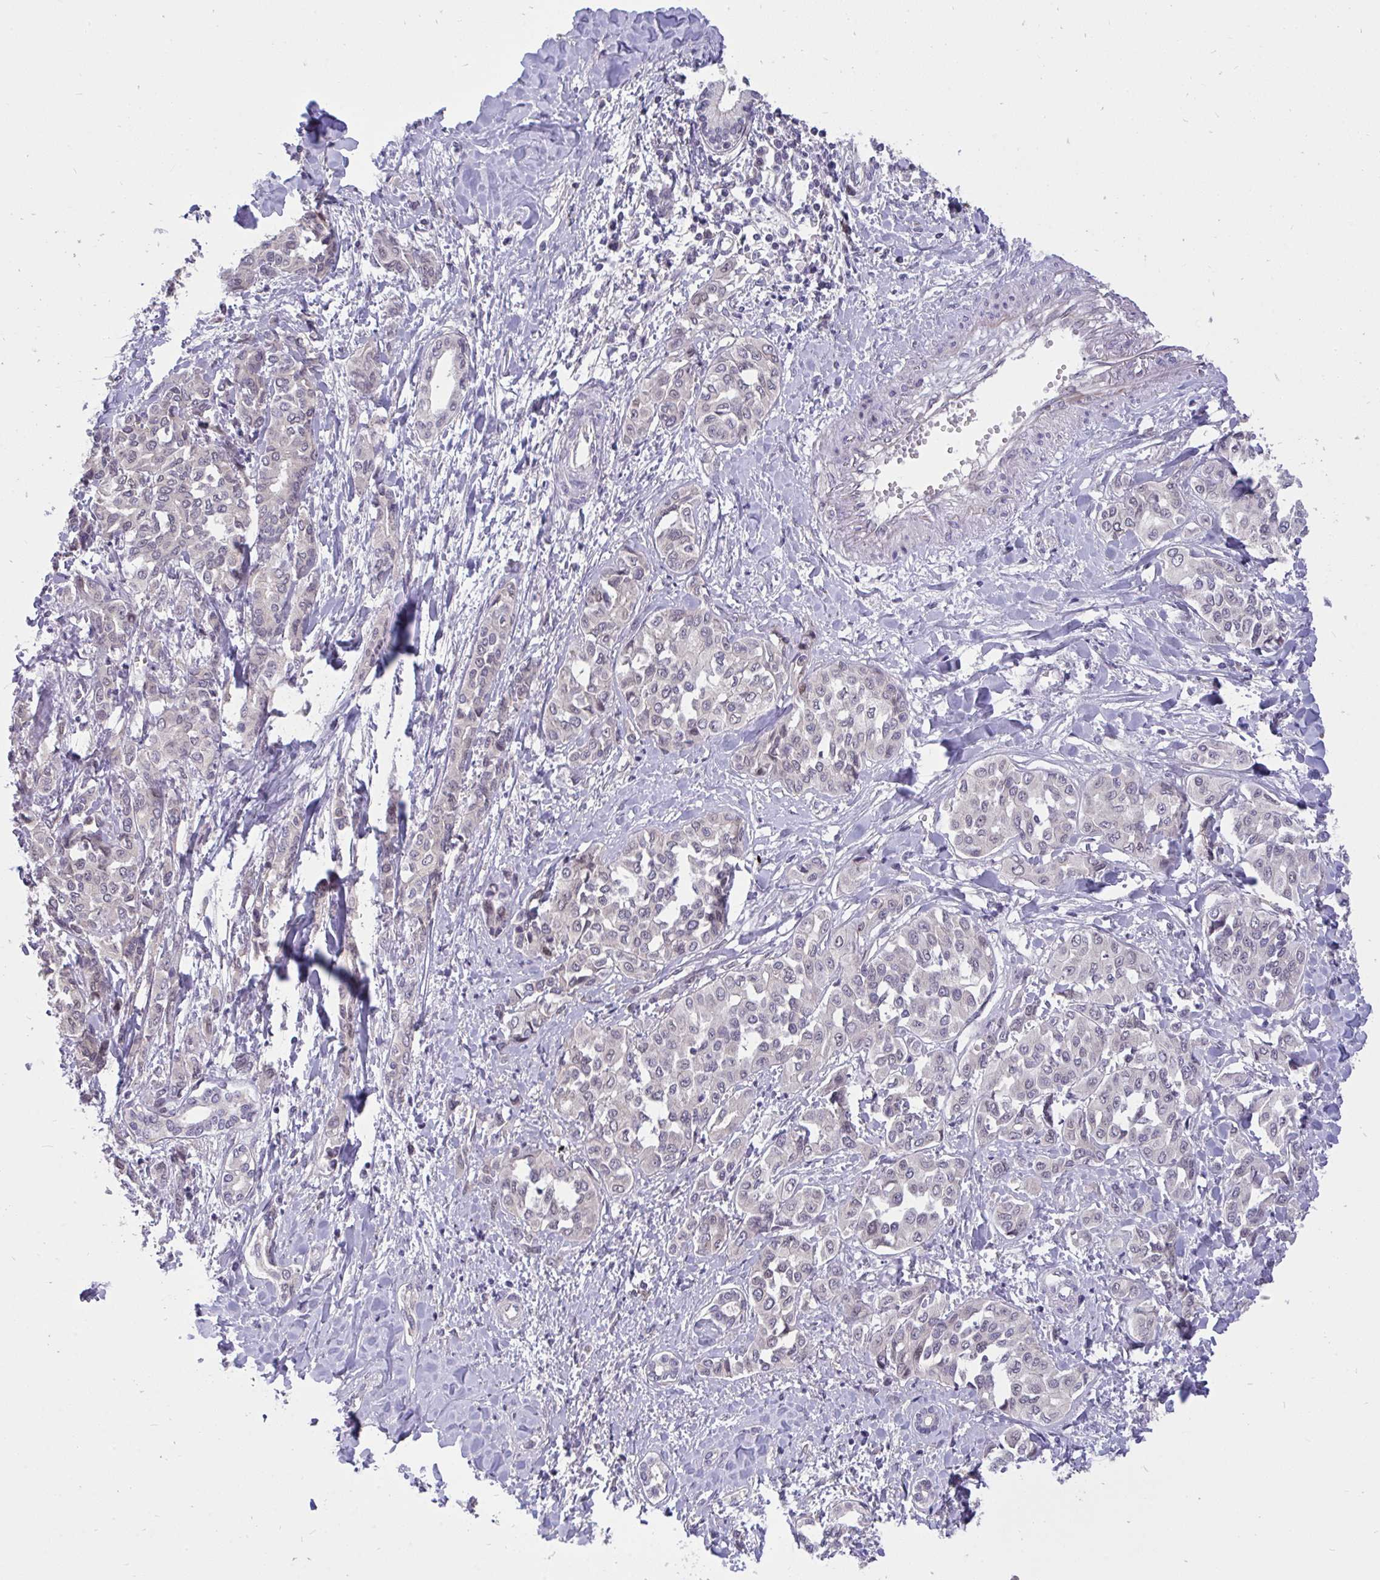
{"staining": {"intensity": "weak", "quantity": "<25%", "location": "nuclear"}, "tissue": "liver cancer", "cell_type": "Tumor cells", "image_type": "cancer", "snomed": [{"axis": "morphology", "description": "Cholangiocarcinoma"}, {"axis": "topography", "description": "Liver"}], "caption": "Immunohistochemical staining of human liver cholangiocarcinoma demonstrates no significant staining in tumor cells.", "gene": "C19orf54", "patient": {"sex": "female", "age": 77}}